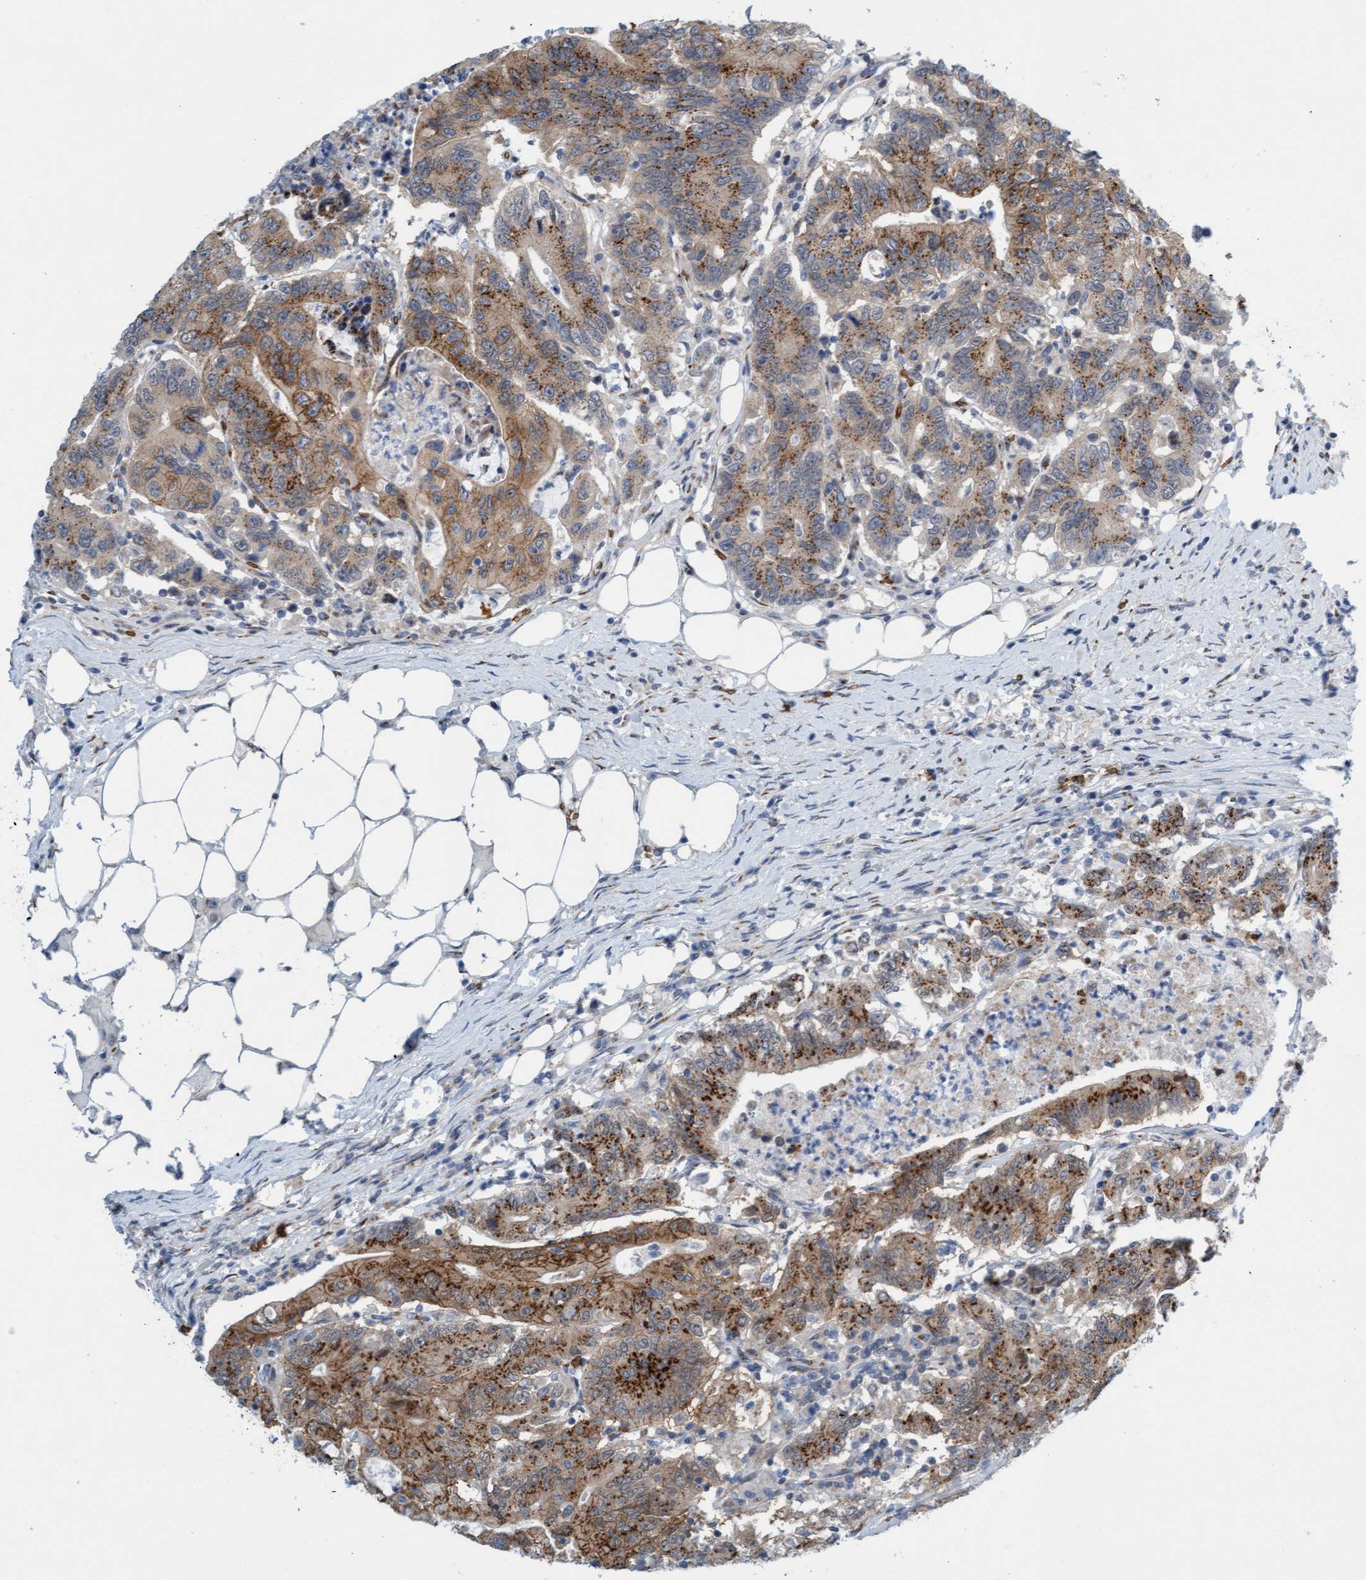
{"staining": {"intensity": "moderate", "quantity": ">75%", "location": "cytoplasmic/membranous"}, "tissue": "colorectal cancer", "cell_type": "Tumor cells", "image_type": "cancer", "snomed": [{"axis": "morphology", "description": "Adenocarcinoma, NOS"}, {"axis": "topography", "description": "Colon"}], "caption": "High-power microscopy captured an immunohistochemistry image of colorectal adenocarcinoma, revealing moderate cytoplasmic/membranous positivity in approximately >75% of tumor cells.", "gene": "SPEM2", "patient": {"sex": "female", "age": 77}}